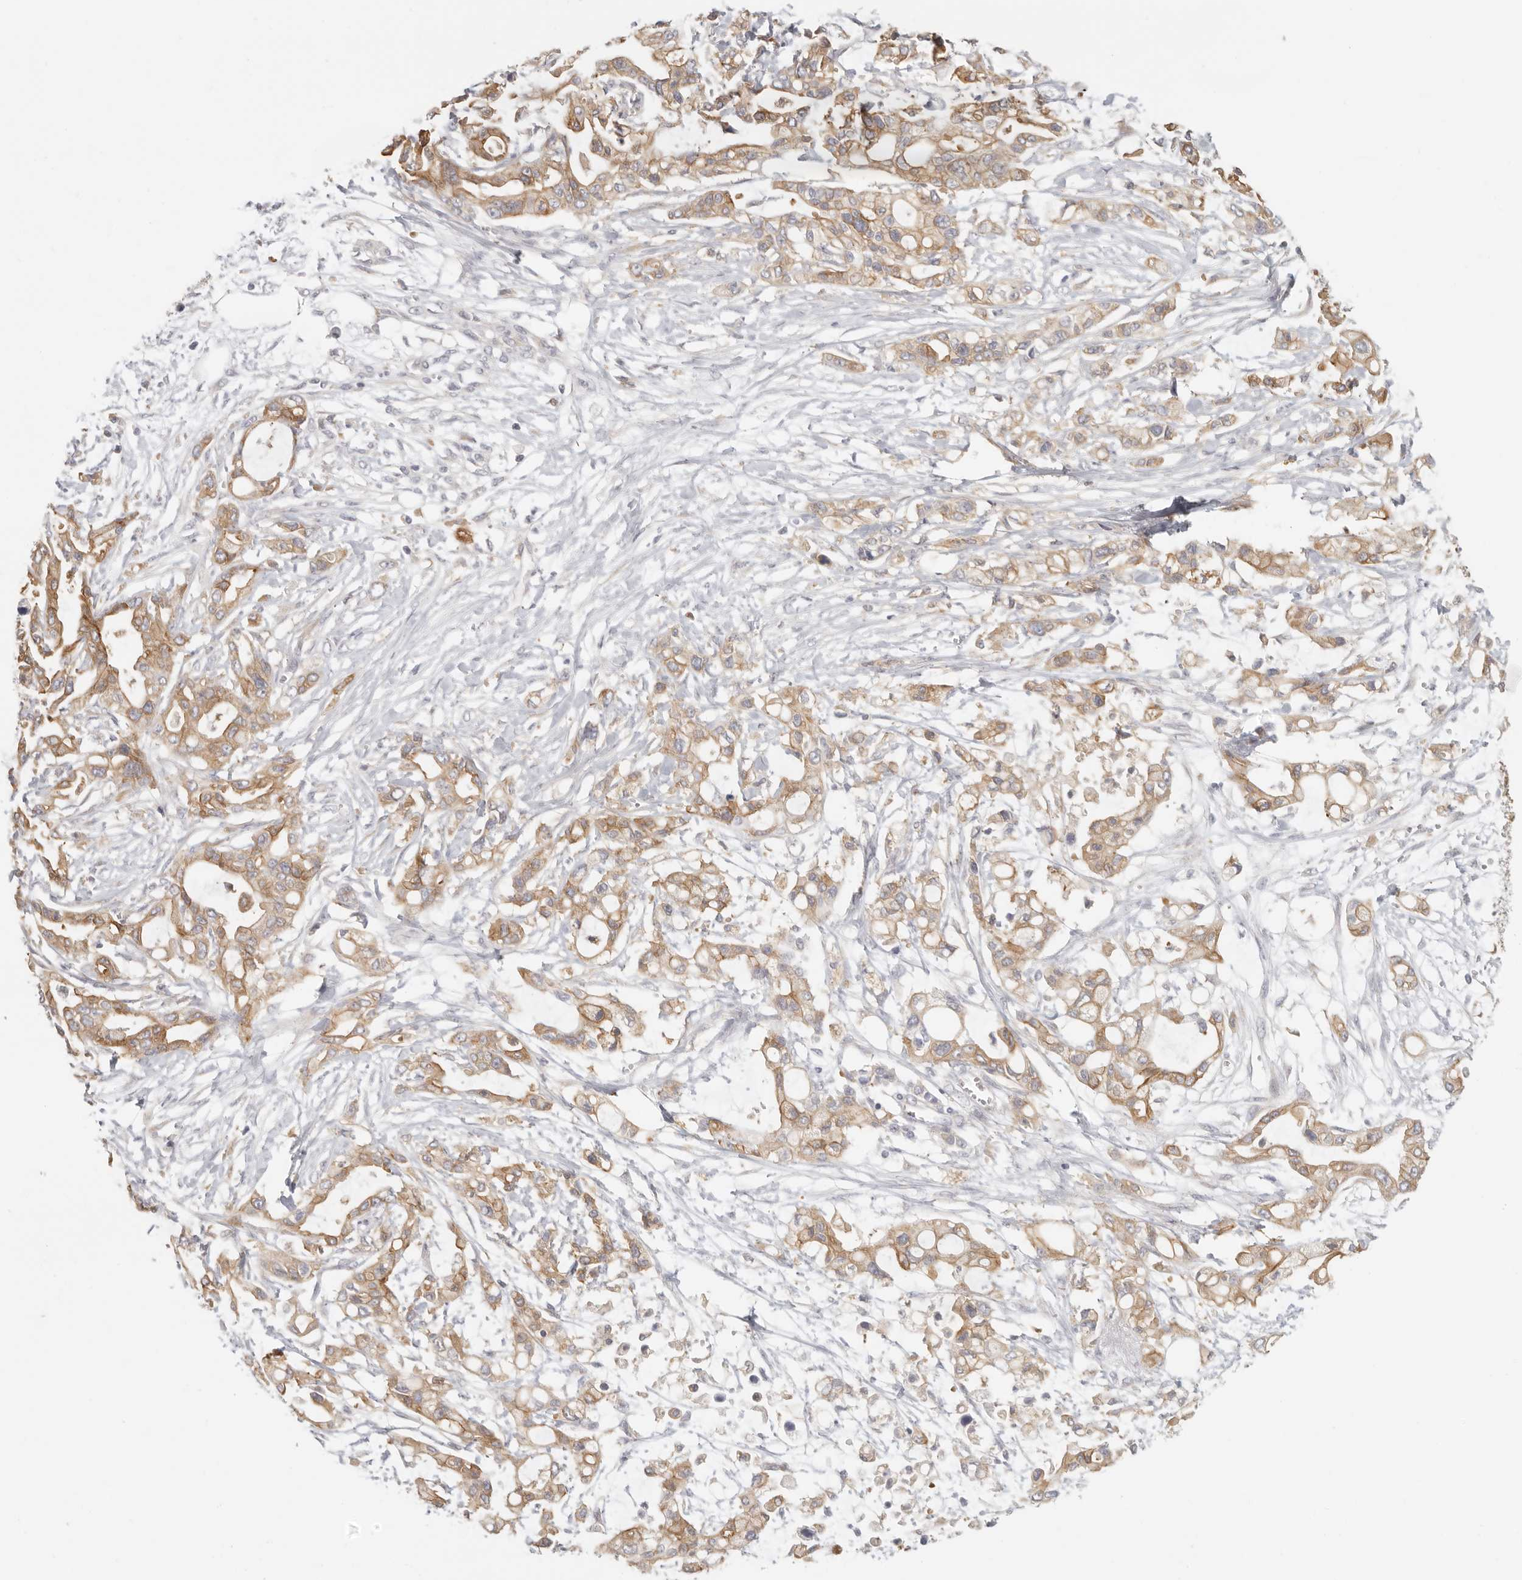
{"staining": {"intensity": "moderate", "quantity": ">75%", "location": "cytoplasmic/membranous"}, "tissue": "pancreatic cancer", "cell_type": "Tumor cells", "image_type": "cancer", "snomed": [{"axis": "morphology", "description": "Adenocarcinoma, NOS"}, {"axis": "topography", "description": "Pancreas"}], "caption": "Brown immunohistochemical staining in pancreatic cancer (adenocarcinoma) reveals moderate cytoplasmic/membranous expression in approximately >75% of tumor cells. Immunohistochemistry stains the protein in brown and the nuclei are stained blue.", "gene": "ANXA9", "patient": {"sex": "male", "age": 68}}